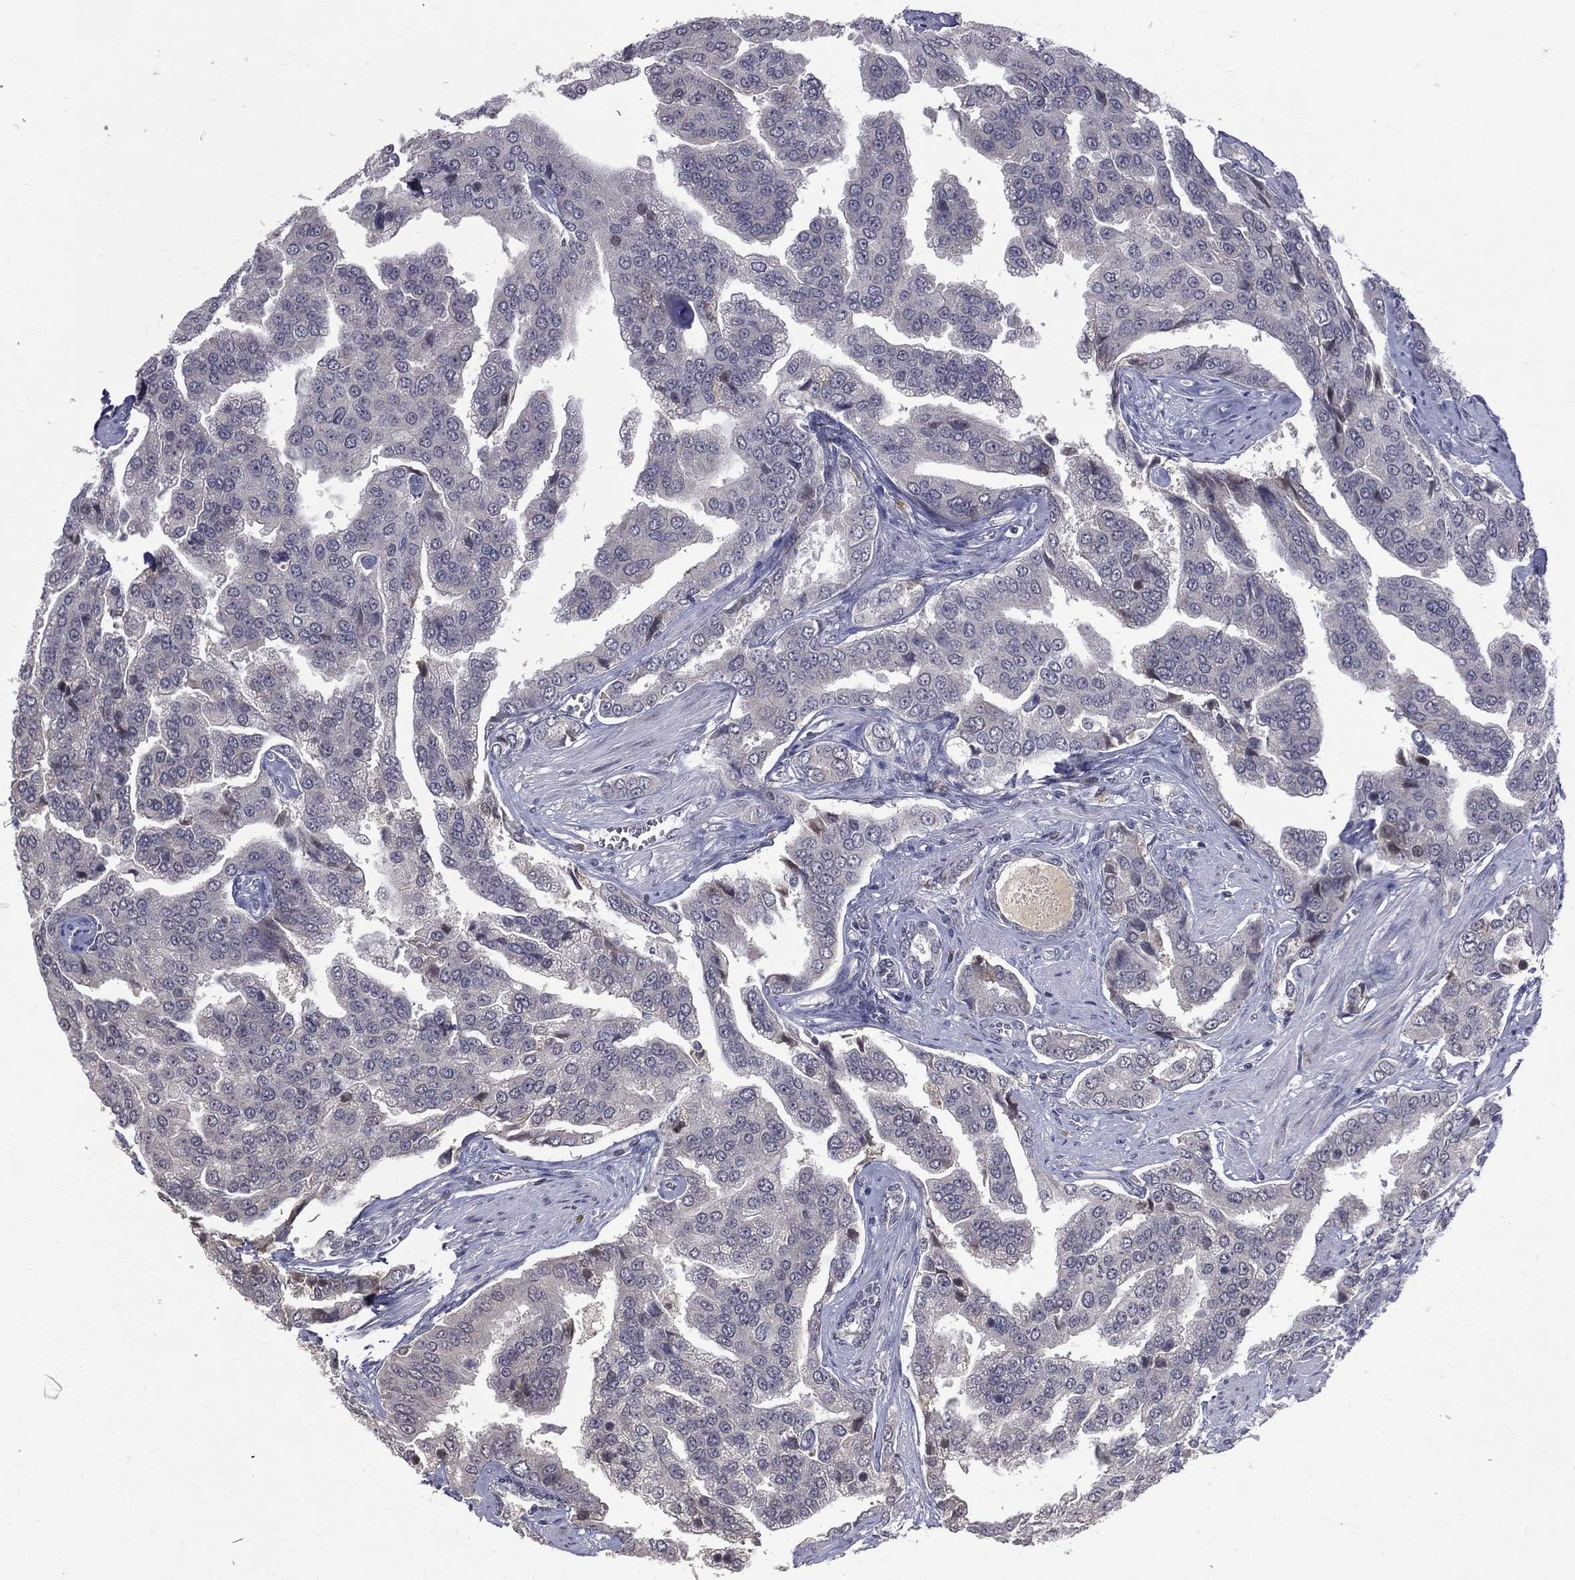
{"staining": {"intensity": "negative", "quantity": "none", "location": "none"}, "tissue": "prostate cancer", "cell_type": "Tumor cells", "image_type": "cancer", "snomed": [{"axis": "morphology", "description": "Adenocarcinoma, NOS"}, {"axis": "topography", "description": "Prostate and seminal vesicle, NOS"}, {"axis": "topography", "description": "Prostate"}], "caption": "The image displays no staining of tumor cells in prostate cancer.", "gene": "DSG4", "patient": {"sex": "male", "age": 69}}